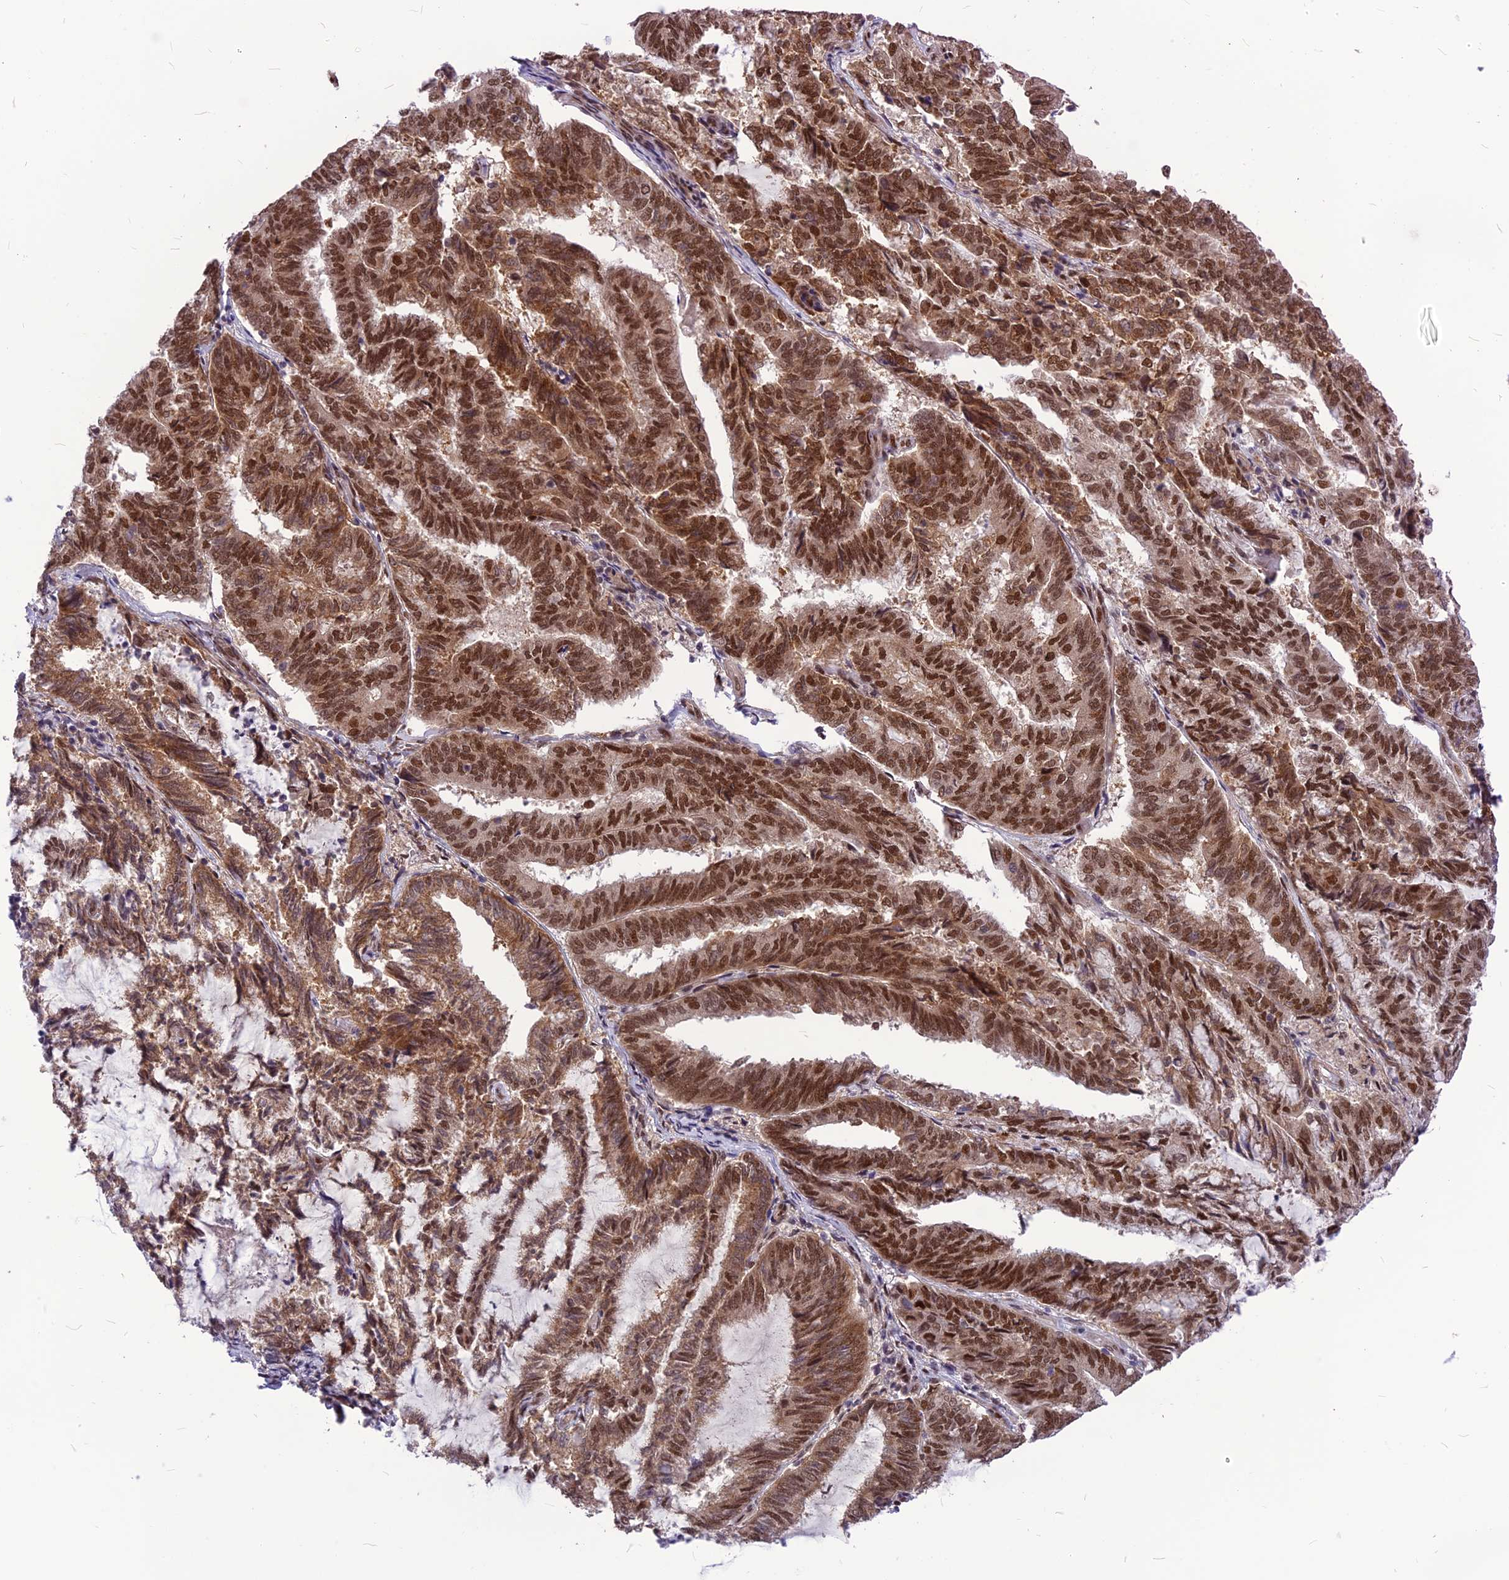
{"staining": {"intensity": "strong", "quantity": ">75%", "location": "nuclear"}, "tissue": "endometrial cancer", "cell_type": "Tumor cells", "image_type": "cancer", "snomed": [{"axis": "morphology", "description": "Adenocarcinoma, NOS"}, {"axis": "topography", "description": "Endometrium"}], "caption": "Immunohistochemistry staining of adenocarcinoma (endometrial), which shows high levels of strong nuclear staining in about >75% of tumor cells indicating strong nuclear protein expression. The staining was performed using DAB (brown) for protein detection and nuclei were counterstained in hematoxylin (blue).", "gene": "RTRAF", "patient": {"sex": "female", "age": 80}}